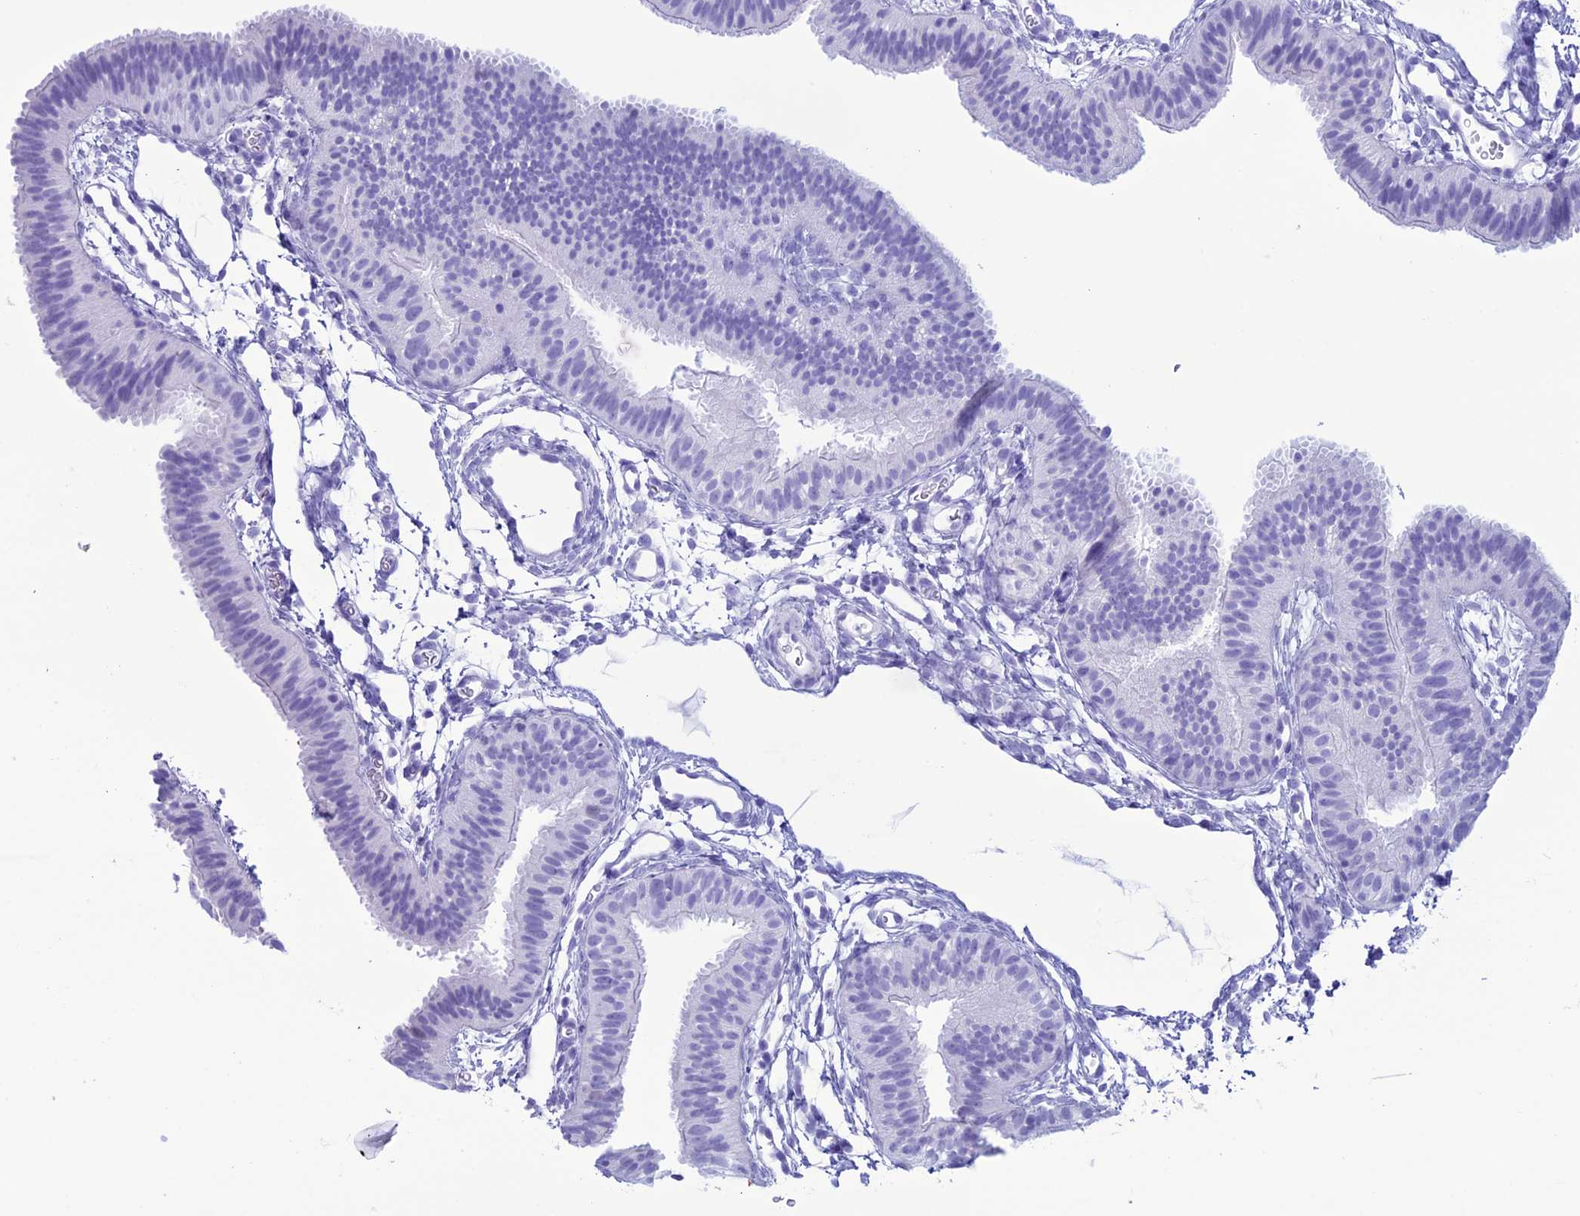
{"staining": {"intensity": "negative", "quantity": "none", "location": "none"}, "tissue": "fallopian tube", "cell_type": "Glandular cells", "image_type": "normal", "snomed": [{"axis": "morphology", "description": "Normal tissue, NOS"}, {"axis": "topography", "description": "Fallopian tube"}], "caption": "This is an IHC photomicrograph of benign human fallopian tube. There is no staining in glandular cells.", "gene": "MZB1", "patient": {"sex": "female", "age": 35}}